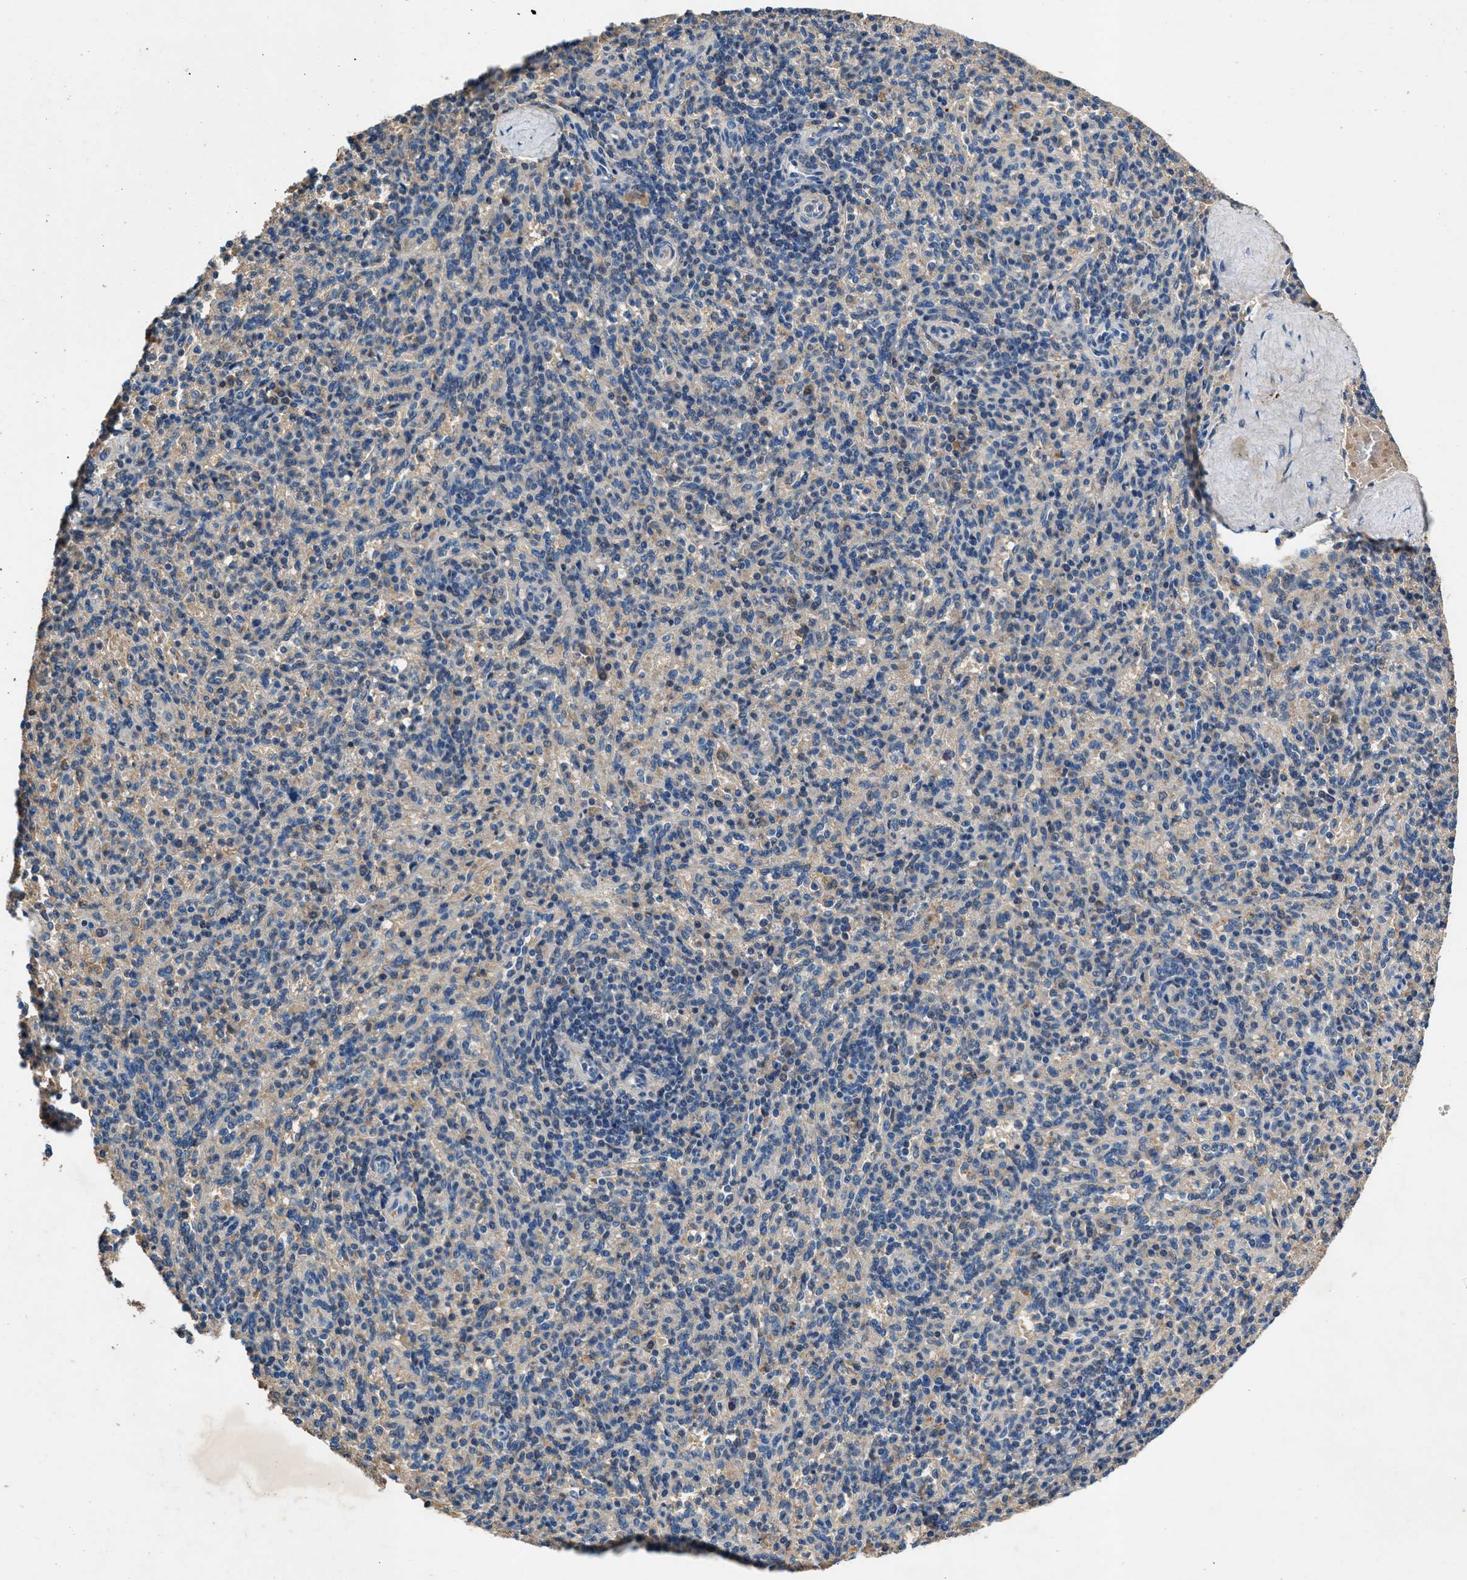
{"staining": {"intensity": "moderate", "quantity": "25%-75%", "location": "cytoplasmic/membranous"}, "tissue": "spleen", "cell_type": "Cells in red pulp", "image_type": "normal", "snomed": [{"axis": "morphology", "description": "Normal tissue, NOS"}, {"axis": "topography", "description": "Spleen"}], "caption": "Human spleen stained with a protein marker demonstrates moderate staining in cells in red pulp.", "gene": "RWDD2B", "patient": {"sex": "male", "age": 36}}